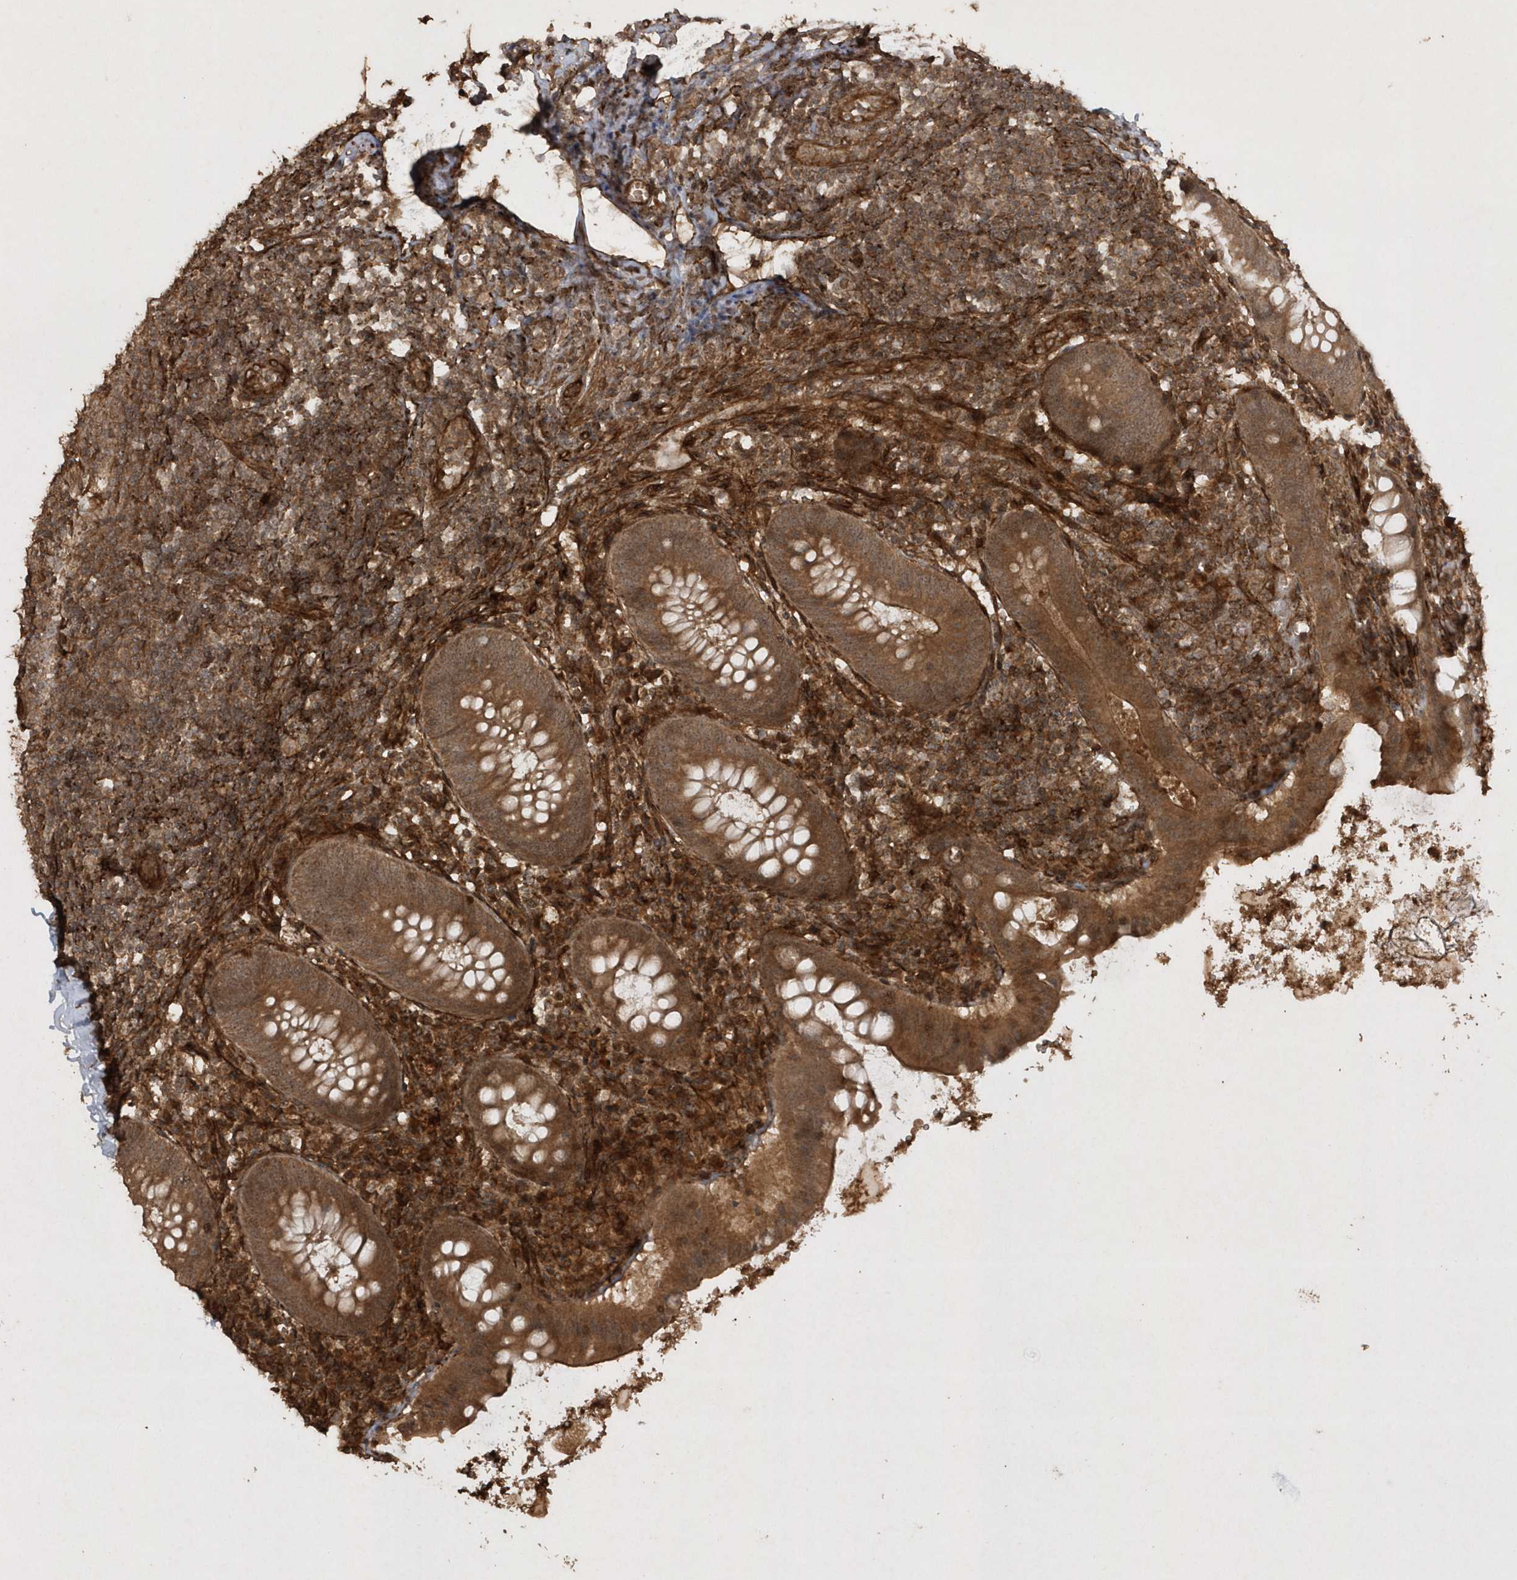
{"staining": {"intensity": "strong", "quantity": ">75%", "location": "cytoplasmic/membranous"}, "tissue": "appendix", "cell_type": "Glandular cells", "image_type": "normal", "snomed": [{"axis": "morphology", "description": "Normal tissue, NOS"}, {"axis": "topography", "description": "Appendix"}], "caption": "Immunohistochemistry of unremarkable human appendix exhibits high levels of strong cytoplasmic/membranous expression in approximately >75% of glandular cells. (Brightfield microscopy of DAB IHC at high magnification).", "gene": "AVPI1", "patient": {"sex": "female", "age": 54}}